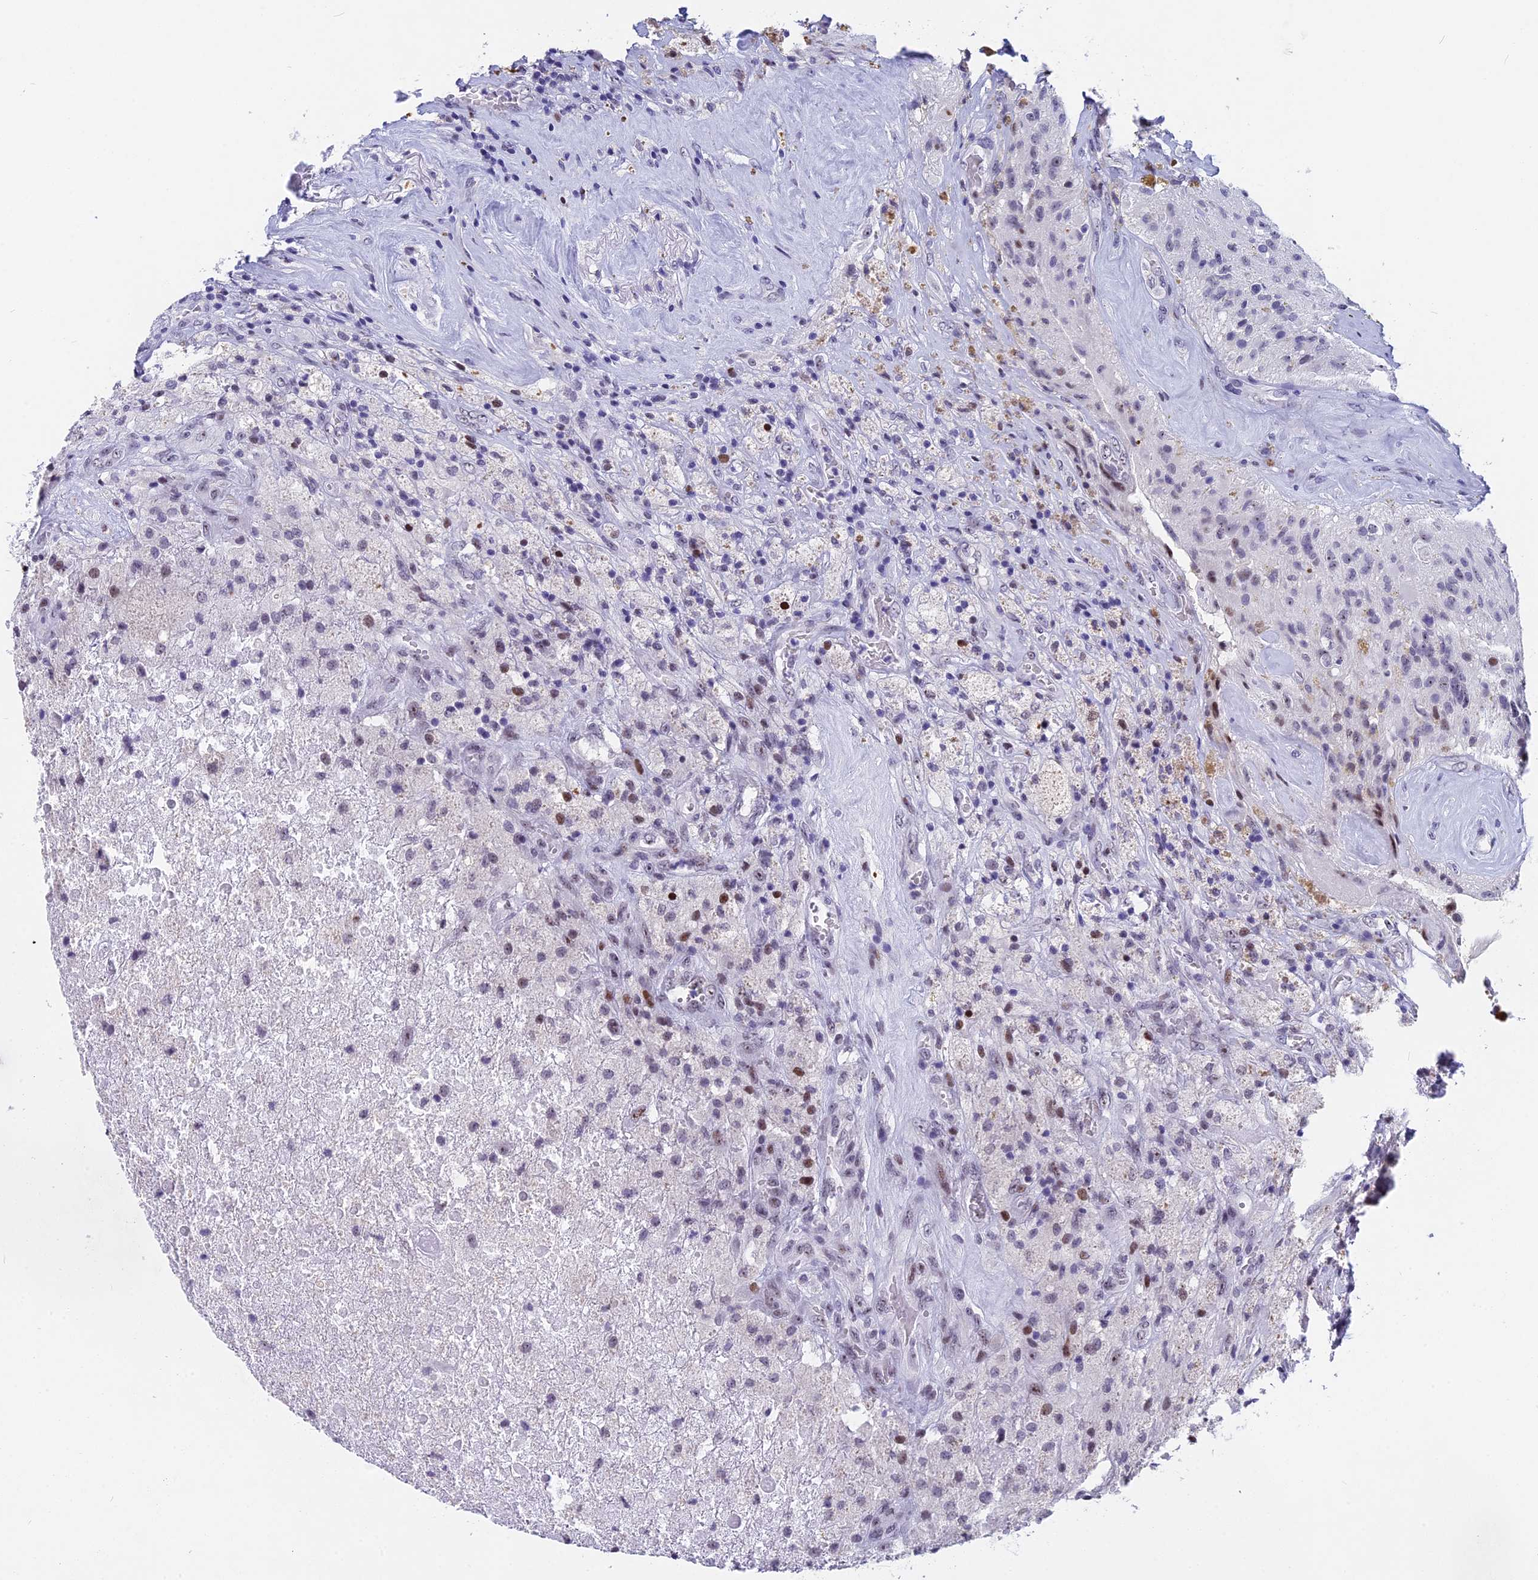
{"staining": {"intensity": "weak", "quantity": "<25%", "location": "nuclear"}, "tissue": "glioma", "cell_type": "Tumor cells", "image_type": "cancer", "snomed": [{"axis": "morphology", "description": "Glioma, malignant, High grade"}, {"axis": "topography", "description": "Brain"}], "caption": "Glioma stained for a protein using immunohistochemistry (IHC) displays no positivity tumor cells.", "gene": "NSA2", "patient": {"sex": "male", "age": 69}}